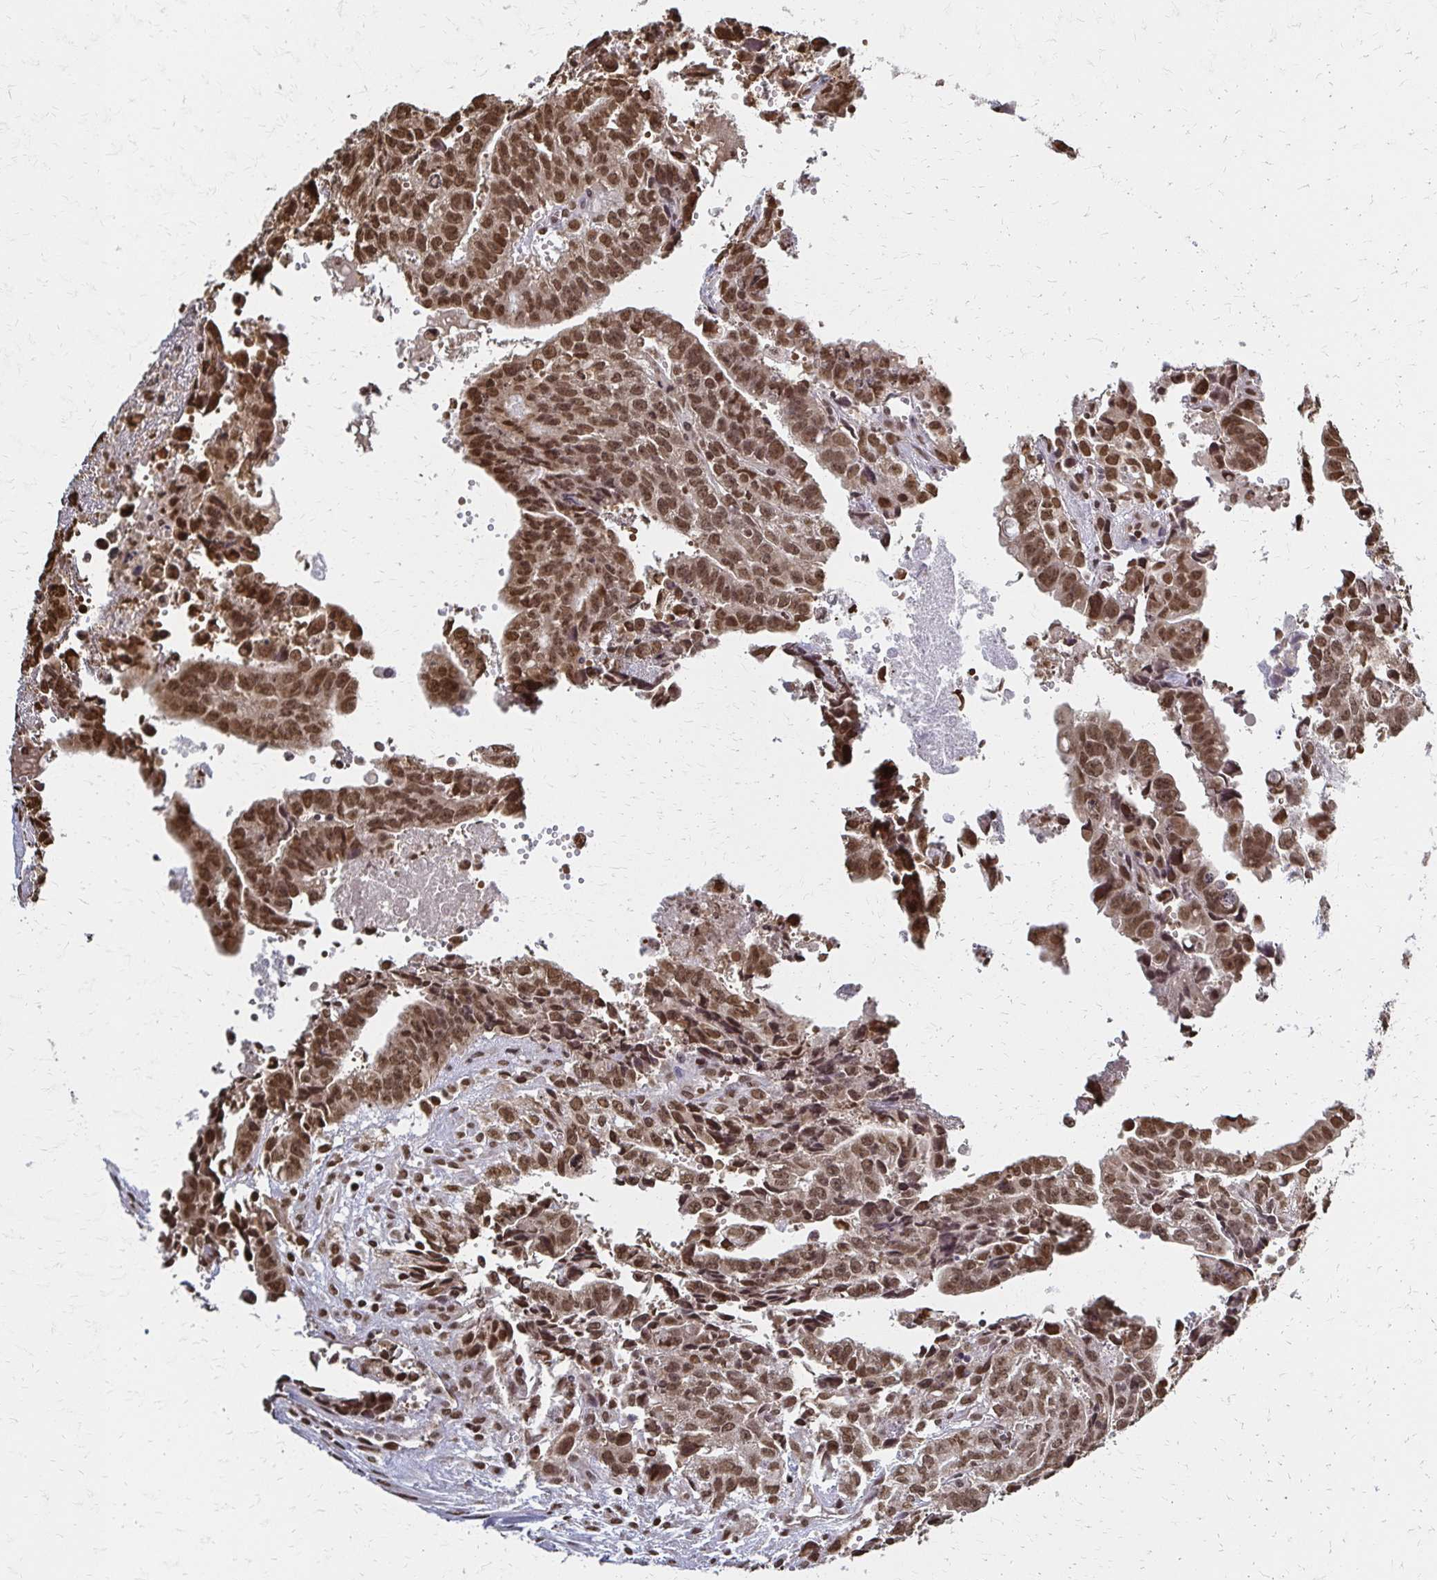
{"staining": {"intensity": "moderate", "quantity": ">75%", "location": "nuclear"}, "tissue": "testis cancer", "cell_type": "Tumor cells", "image_type": "cancer", "snomed": [{"axis": "morphology", "description": "Carcinoma, Embryonal, NOS"}, {"axis": "morphology", "description": "Teratoma, malignant, NOS"}, {"axis": "topography", "description": "Testis"}], "caption": "Moderate nuclear expression for a protein is identified in about >75% of tumor cells of testis cancer (embryonal carcinoma) using immunohistochemistry.", "gene": "HOXA9", "patient": {"sex": "male", "age": 24}}